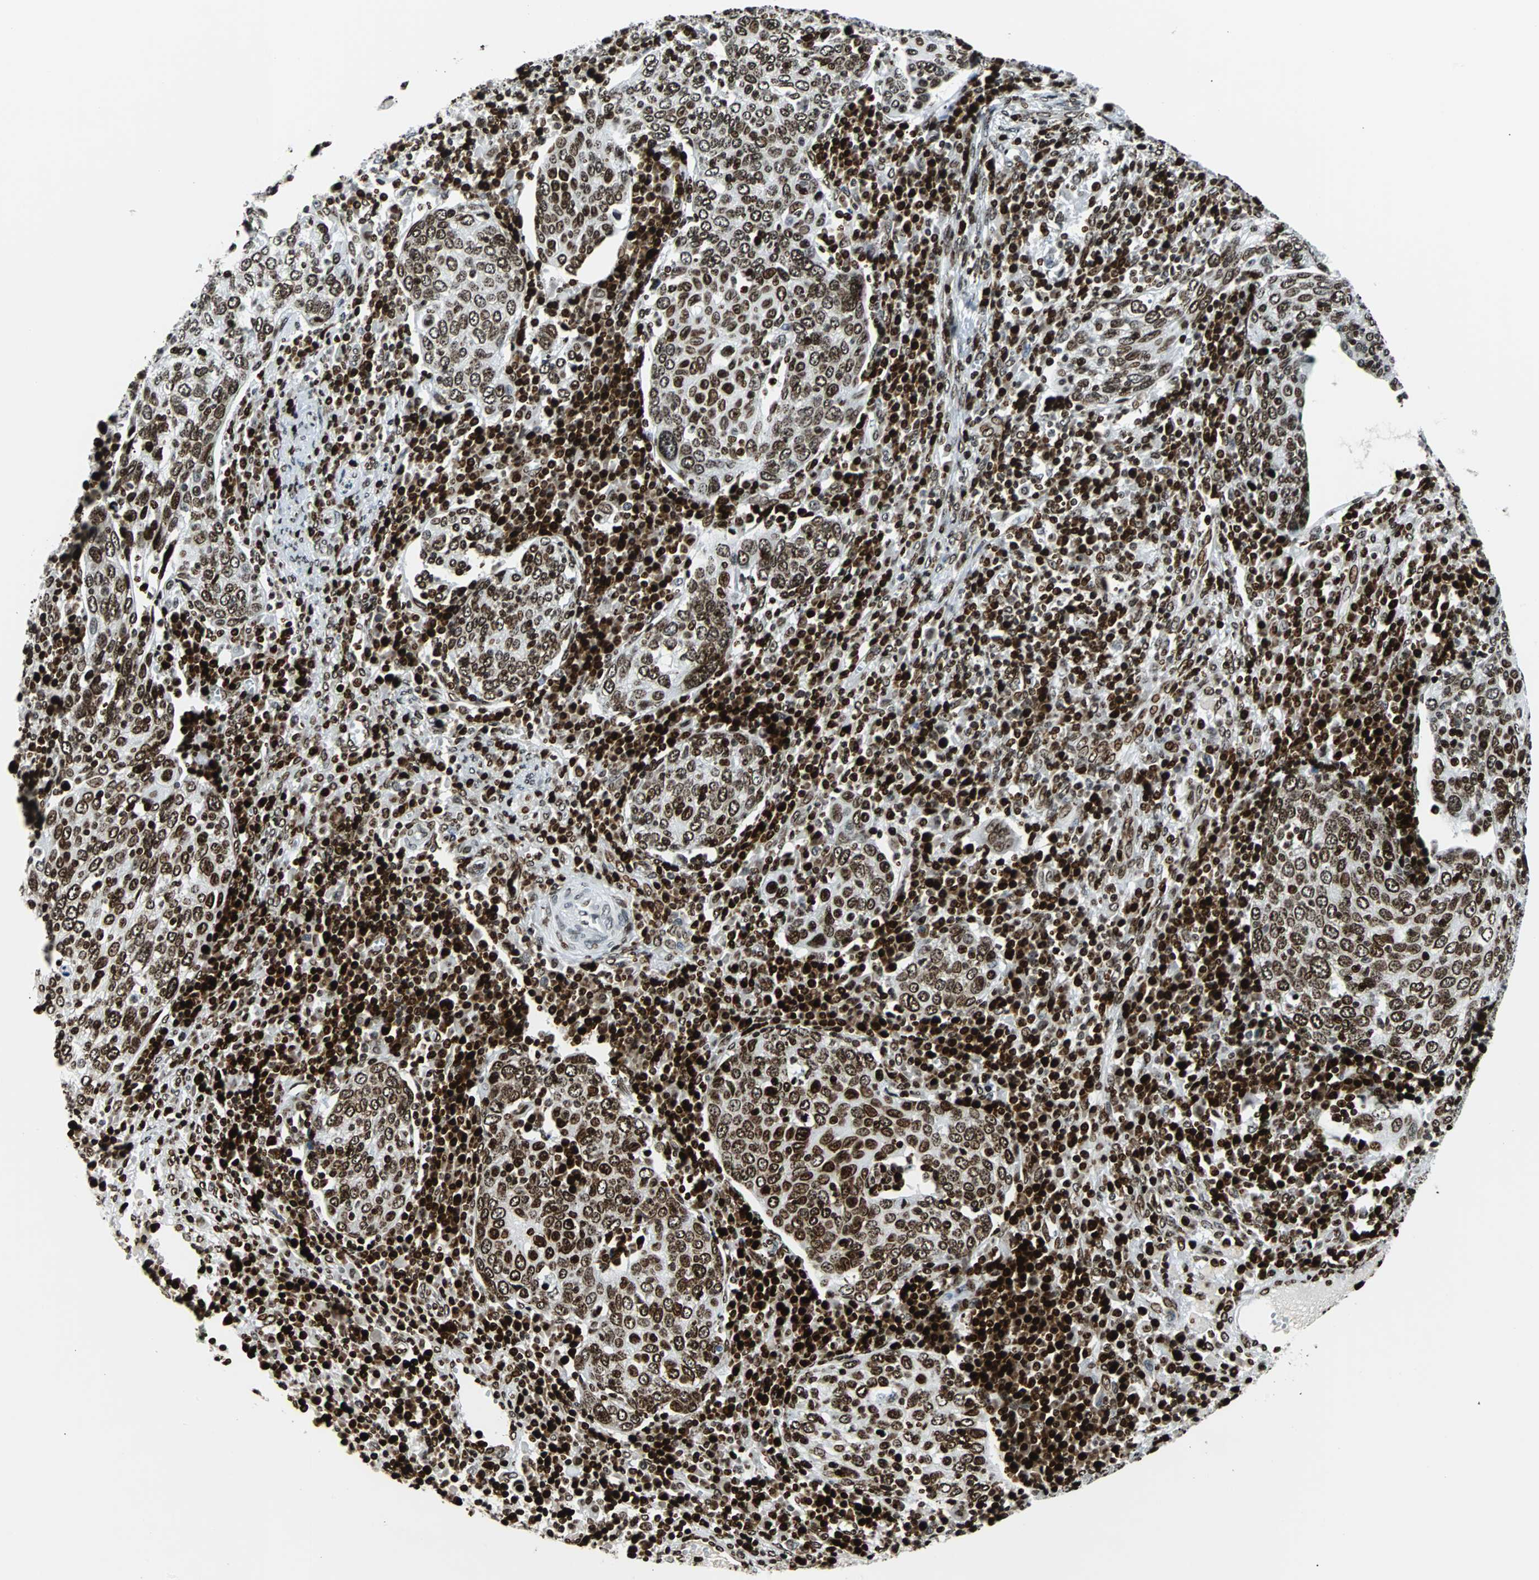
{"staining": {"intensity": "strong", "quantity": ">75%", "location": "nuclear"}, "tissue": "cervical cancer", "cell_type": "Tumor cells", "image_type": "cancer", "snomed": [{"axis": "morphology", "description": "Squamous cell carcinoma, NOS"}, {"axis": "topography", "description": "Cervix"}], "caption": "Strong nuclear staining for a protein is identified in about >75% of tumor cells of squamous cell carcinoma (cervical) using IHC.", "gene": "ZNF131", "patient": {"sex": "female", "age": 40}}